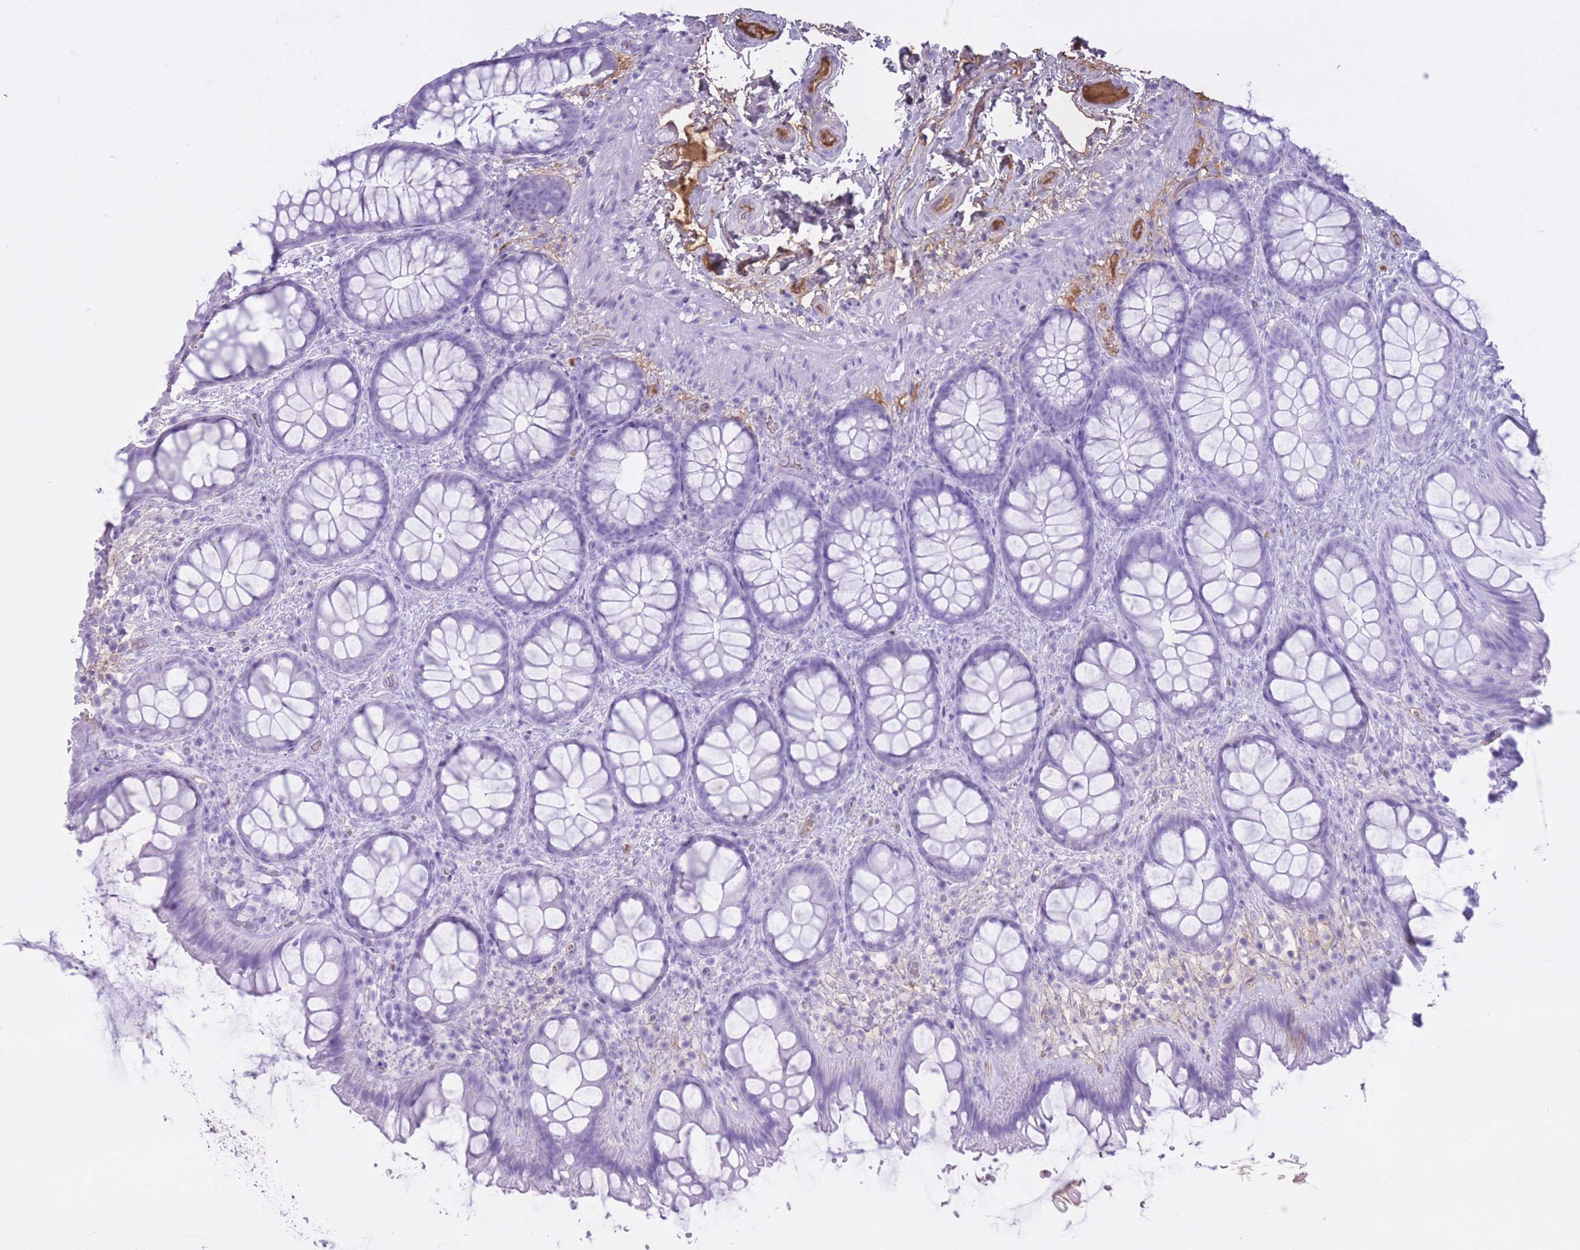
{"staining": {"intensity": "negative", "quantity": "none", "location": "none"}, "tissue": "colon", "cell_type": "Endothelial cells", "image_type": "normal", "snomed": [{"axis": "morphology", "description": "Normal tissue, NOS"}, {"axis": "topography", "description": "Colon"}], "caption": "IHC micrograph of normal colon stained for a protein (brown), which exhibits no staining in endothelial cells.", "gene": "AP3S1", "patient": {"sex": "male", "age": 46}}